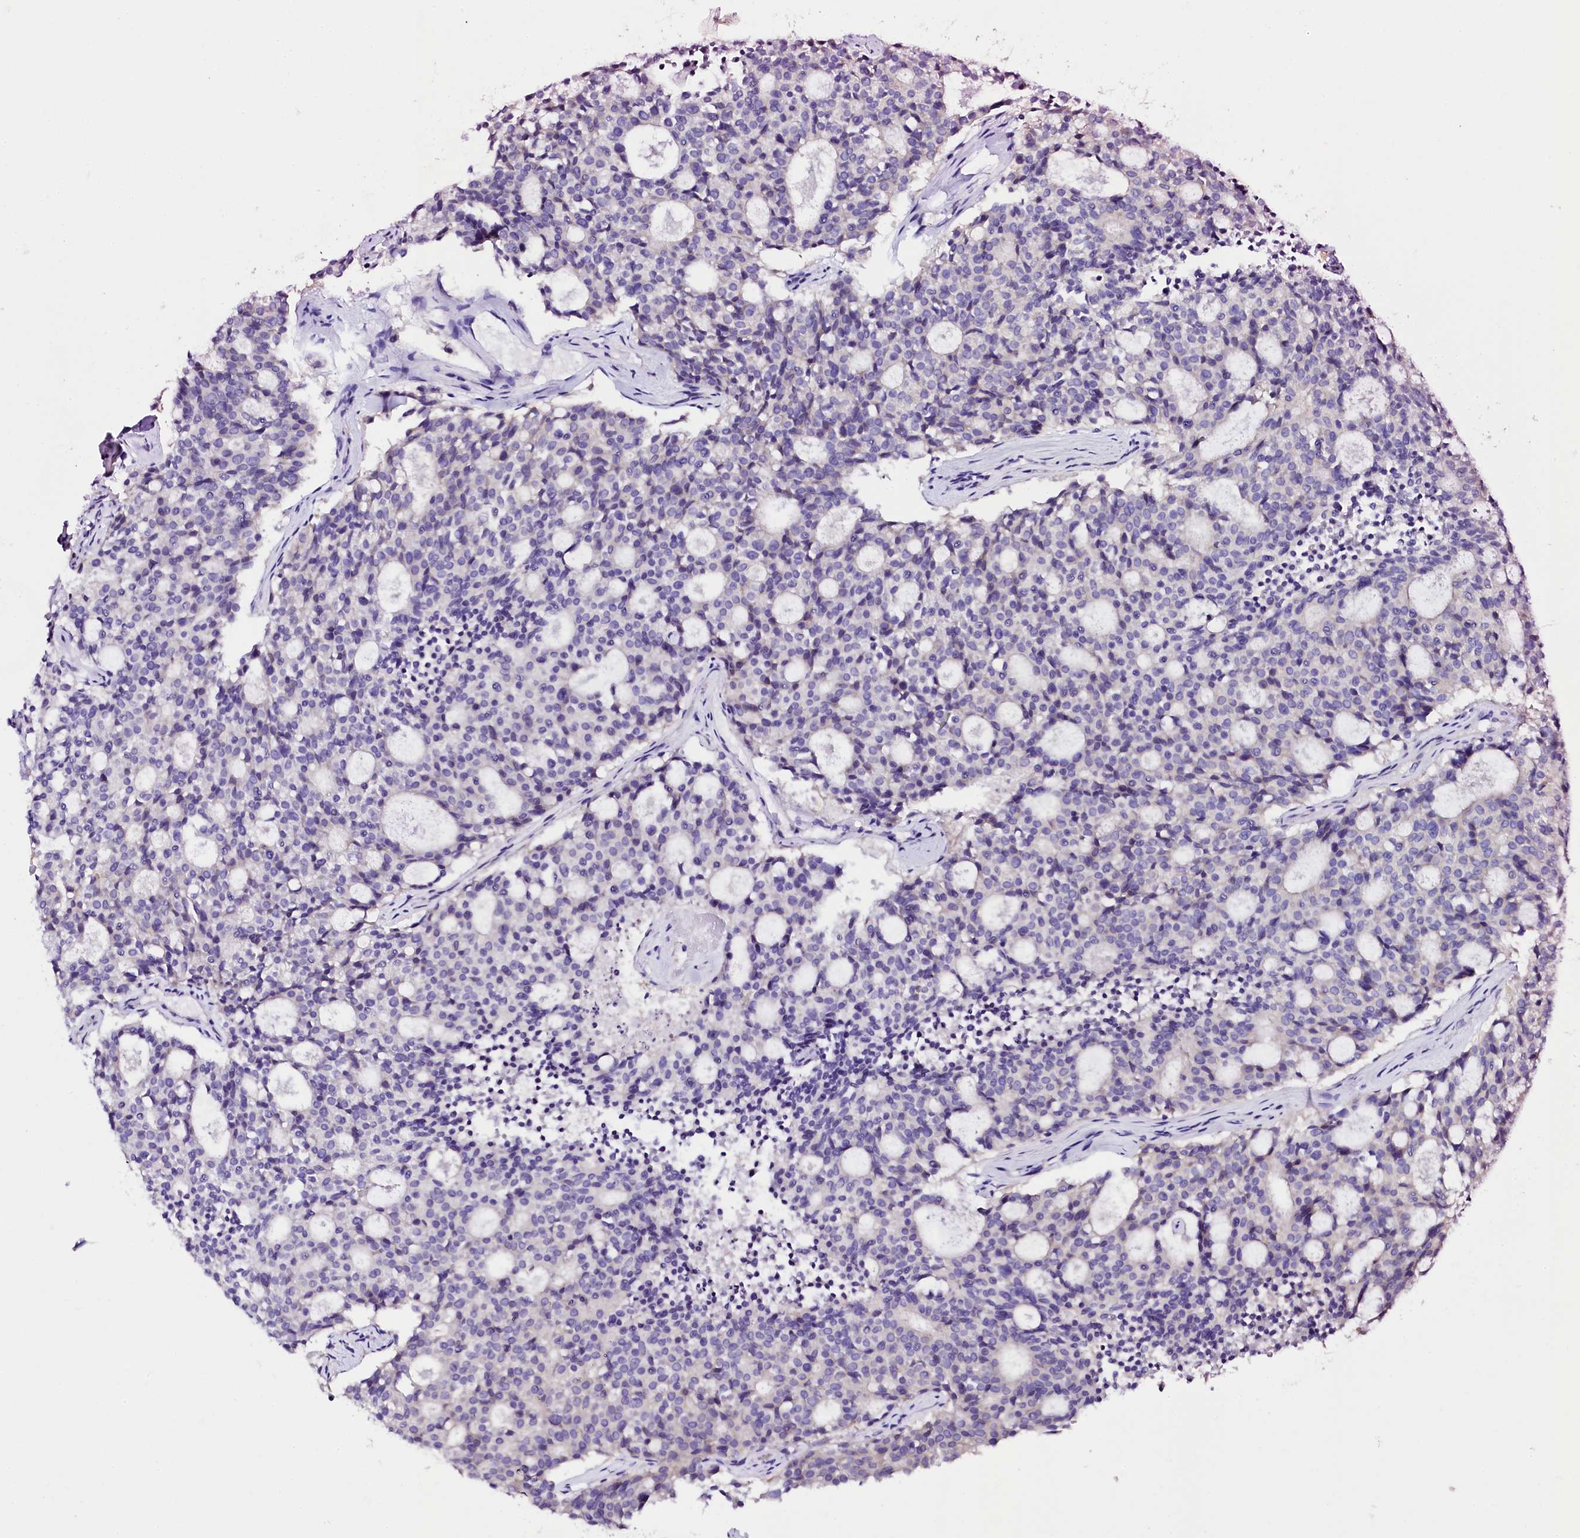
{"staining": {"intensity": "negative", "quantity": "none", "location": "none"}, "tissue": "carcinoid", "cell_type": "Tumor cells", "image_type": "cancer", "snomed": [{"axis": "morphology", "description": "Carcinoid, malignant, NOS"}, {"axis": "topography", "description": "Pancreas"}], "caption": "Tumor cells are negative for protein expression in human carcinoid.", "gene": "NAA16", "patient": {"sex": "female", "age": 54}}